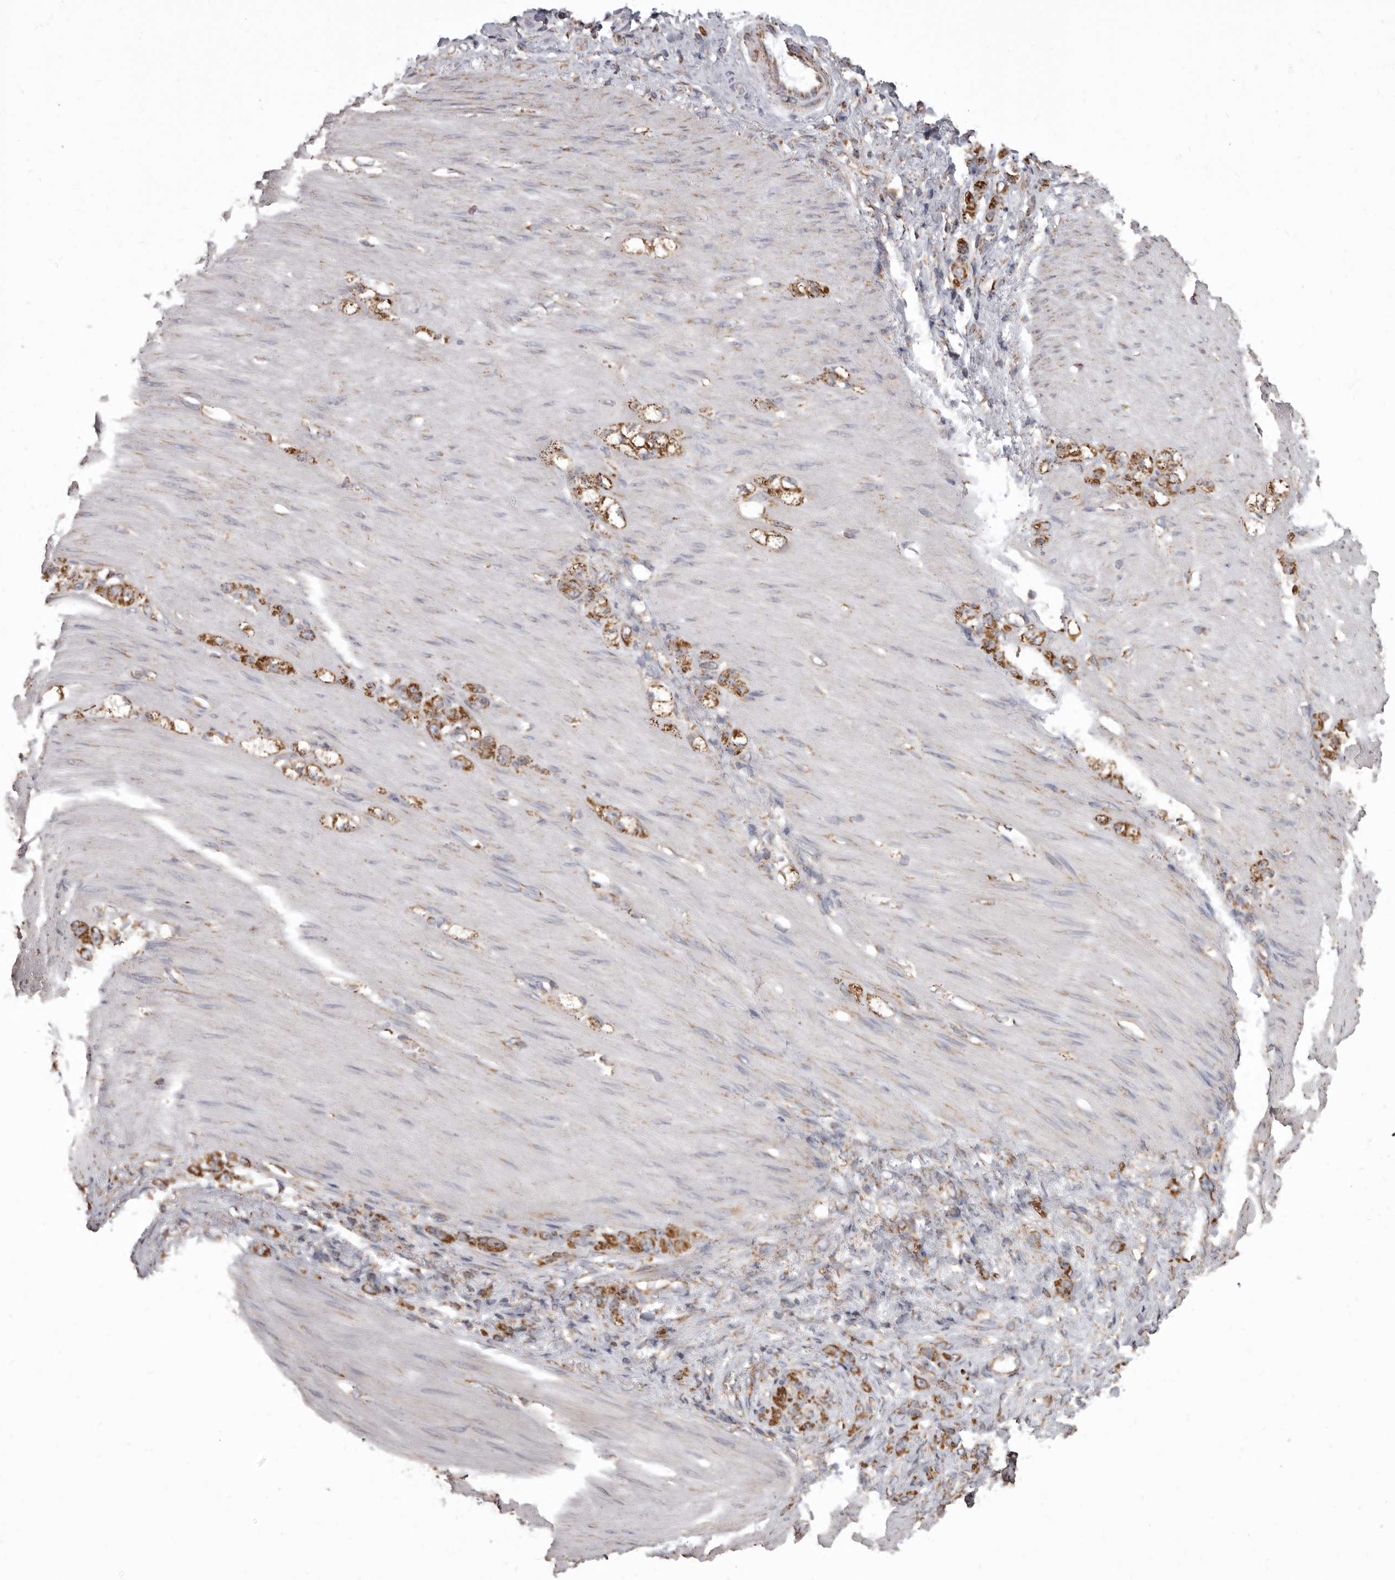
{"staining": {"intensity": "moderate", "quantity": ">75%", "location": "cytoplasmic/membranous"}, "tissue": "stomach cancer", "cell_type": "Tumor cells", "image_type": "cancer", "snomed": [{"axis": "morphology", "description": "Normal tissue, NOS"}, {"axis": "morphology", "description": "Adenocarcinoma, NOS"}, {"axis": "topography", "description": "Stomach"}], "caption": "Adenocarcinoma (stomach) tissue shows moderate cytoplasmic/membranous staining in about >75% of tumor cells, visualized by immunohistochemistry.", "gene": "CDK5RAP3", "patient": {"sex": "male", "age": 82}}